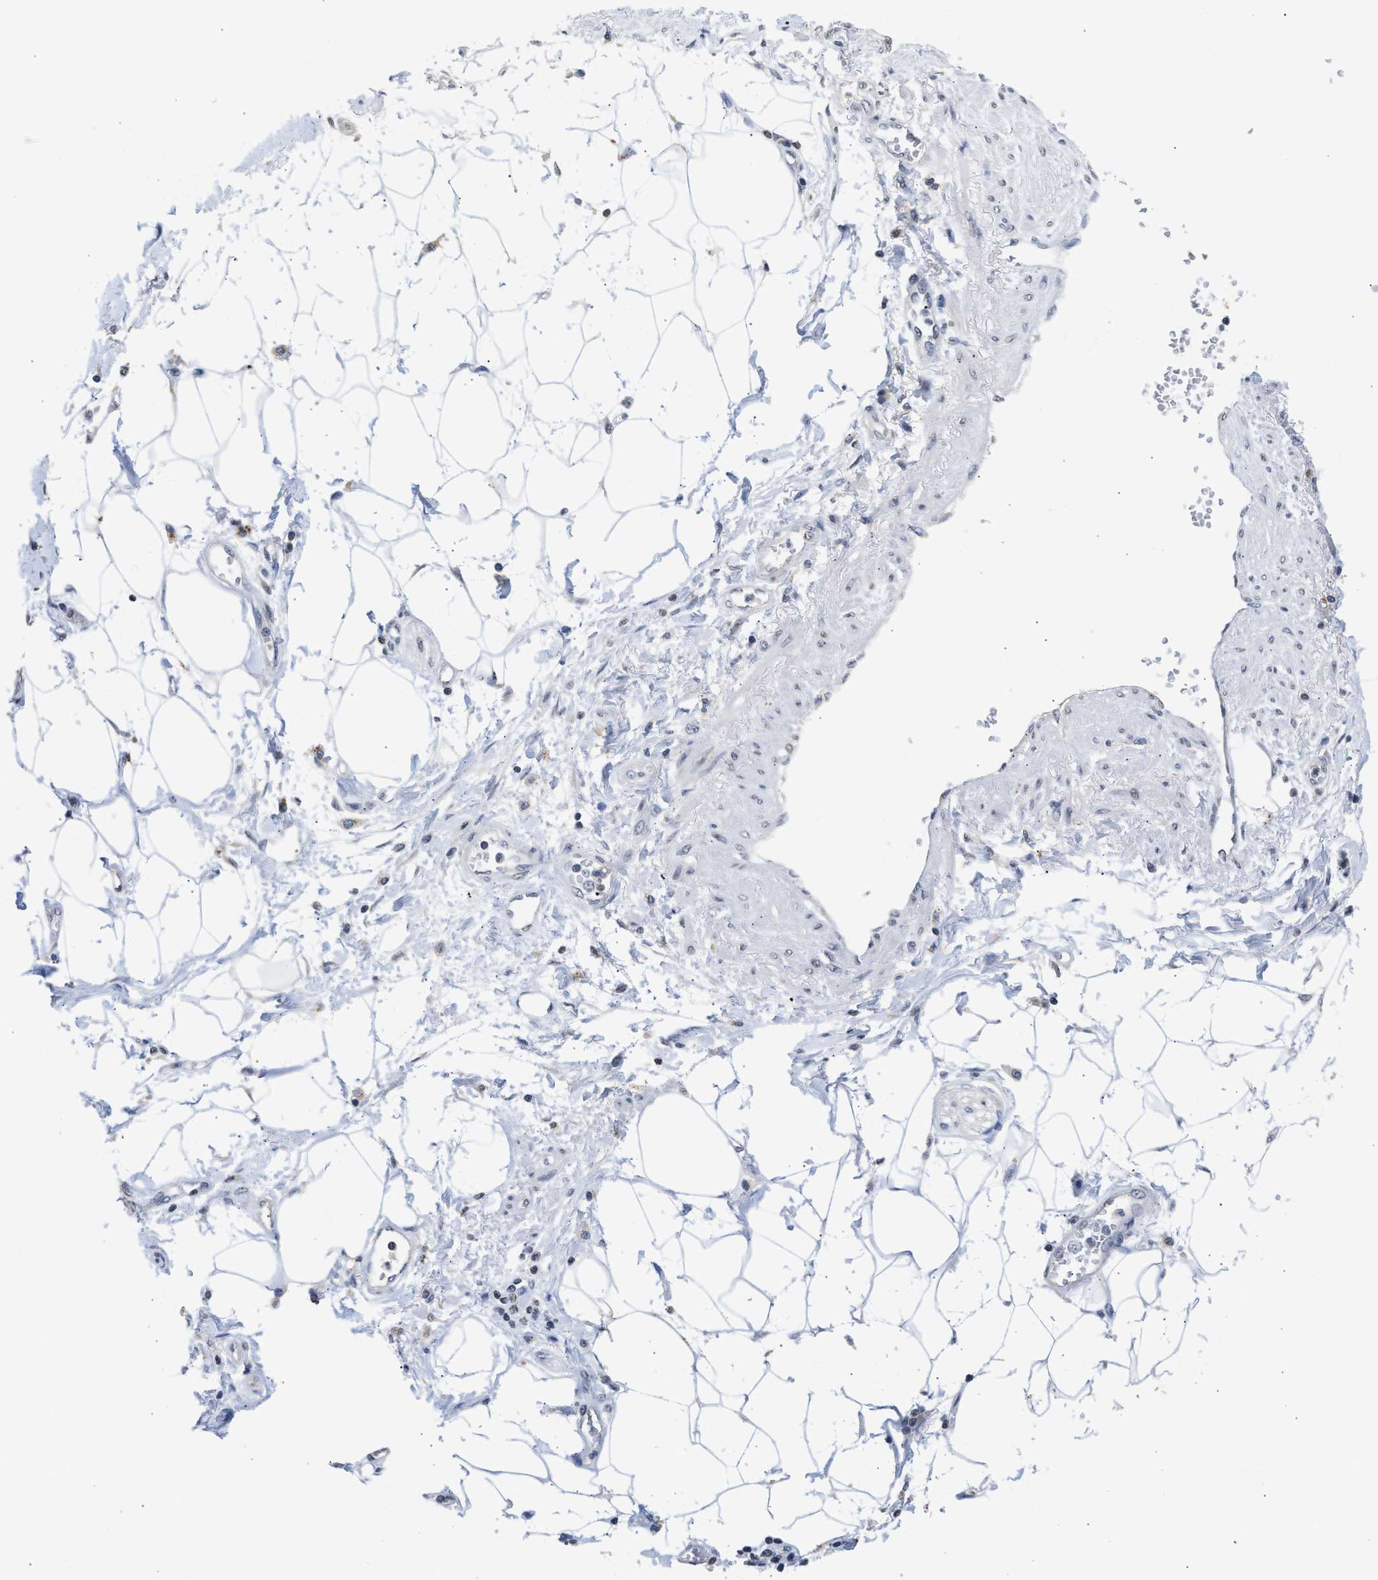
{"staining": {"intensity": "negative", "quantity": "none", "location": "none"}, "tissue": "adipose tissue", "cell_type": "Adipocytes", "image_type": "normal", "snomed": [{"axis": "morphology", "description": "Normal tissue, NOS"}, {"axis": "morphology", "description": "Adenocarcinoma, NOS"}, {"axis": "topography", "description": "Duodenum"}, {"axis": "topography", "description": "Peripheral nerve tissue"}], "caption": "IHC of unremarkable human adipose tissue shows no staining in adipocytes.", "gene": "PPM1L", "patient": {"sex": "female", "age": 60}}